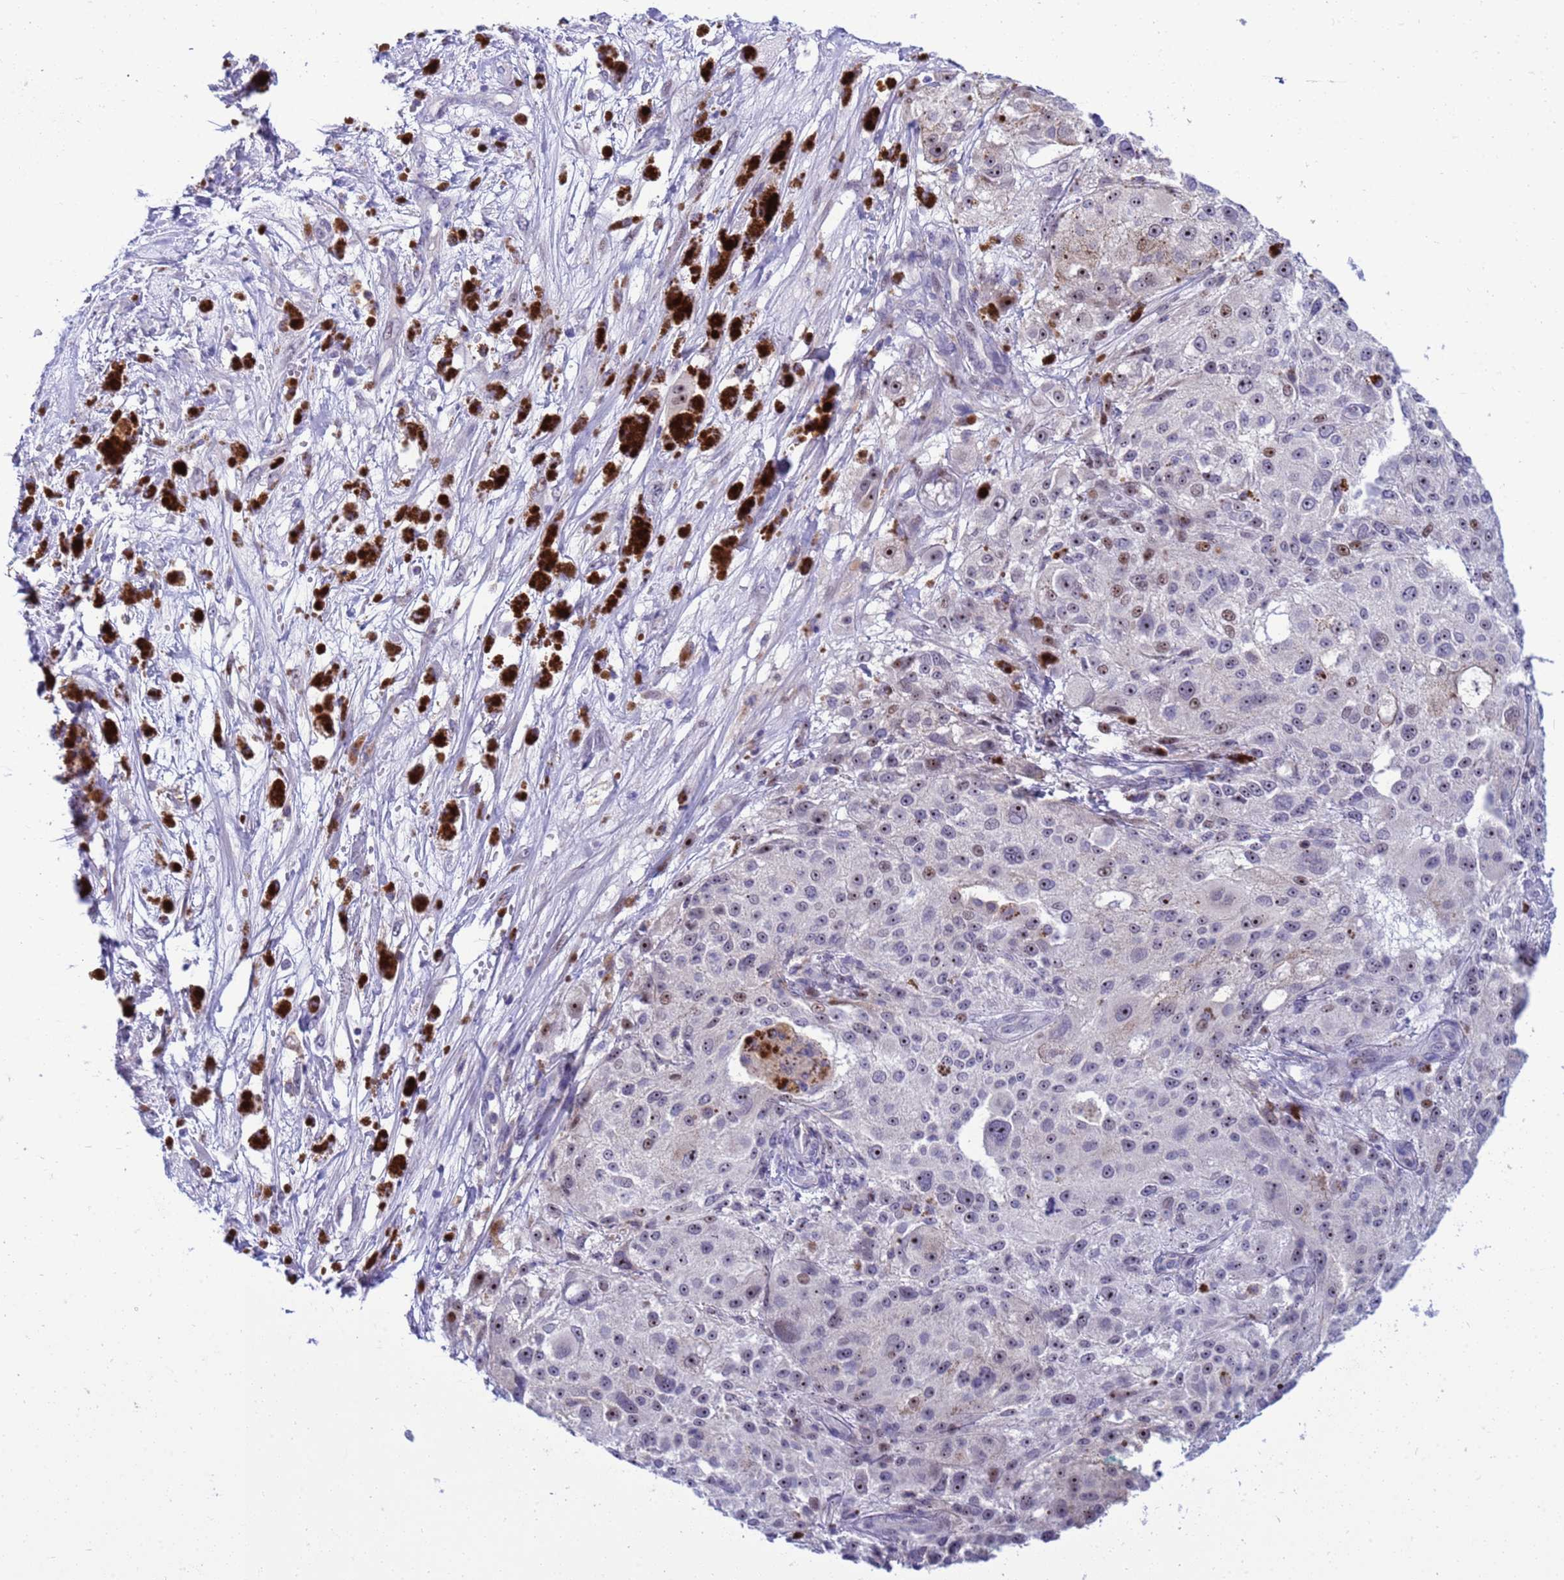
{"staining": {"intensity": "moderate", "quantity": "<25%", "location": "nuclear"}, "tissue": "melanoma", "cell_type": "Tumor cells", "image_type": "cancer", "snomed": [{"axis": "morphology", "description": "Necrosis, NOS"}, {"axis": "morphology", "description": "Malignant melanoma, NOS"}, {"axis": "topography", "description": "Skin"}], "caption": "A brown stain labels moderate nuclear staining of a protein in human melanoma tumor cells. (Stains: DAB in brown, nuclei in blue, Microscopy: brightfield microscopy at high magnification).", "gene": "LRATD1", "patient": {"sex": "female", "age": 87}}